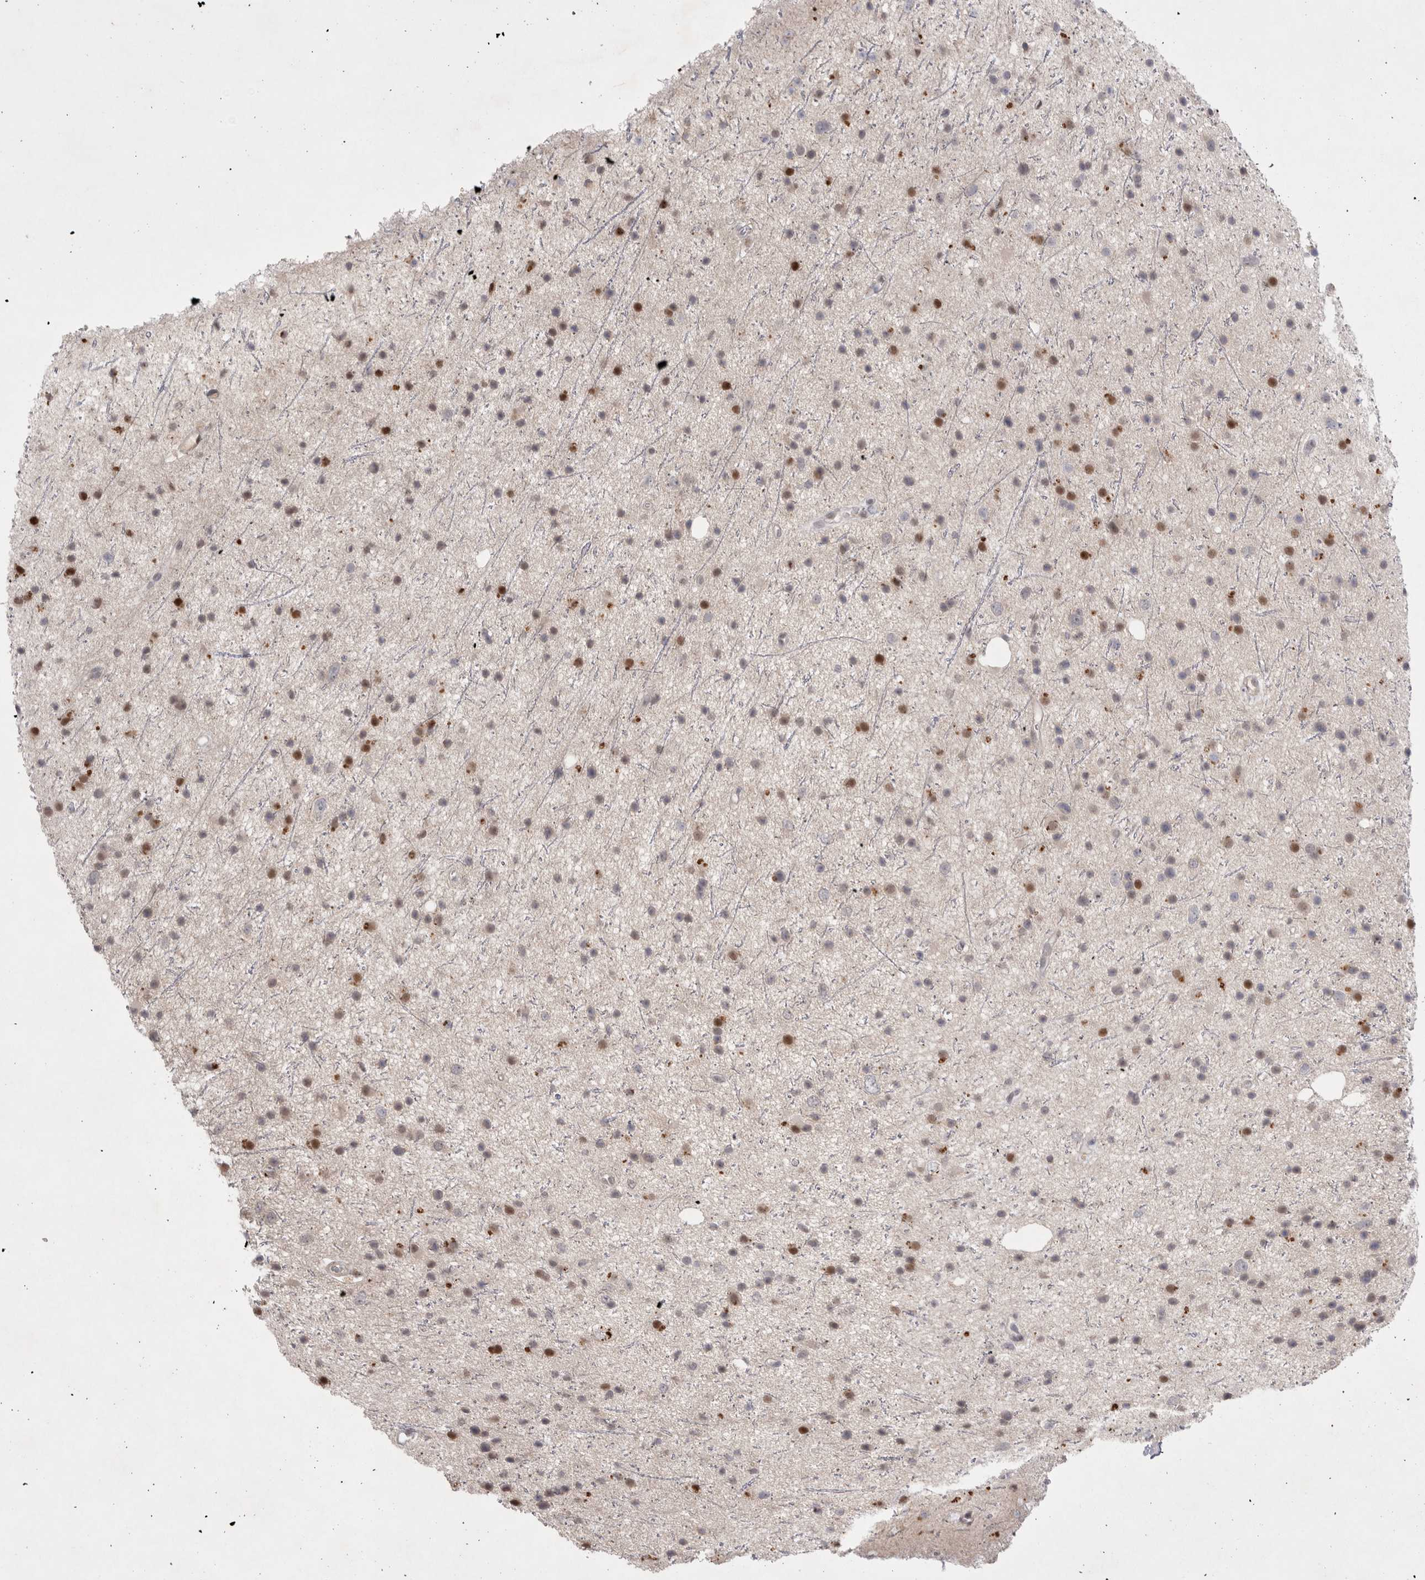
{"staining": {"intensity": "moderate", "quantity": "25%-75%", "location": "nuclear"}, "tissue": "glioma", "cell_type": "Tumor cells", "image_type": "cancer", "snomed": [{"axis": "morphology", "description": "Glioma, malignant, Low grade"}, {"axis": "topography", "description": "Cerebral cortex"}], "caption": "Approximately 25%-75% of tumor cells in malignant glioma (low-grade) display moderate nuclear protein positivity as visualized by brown immunohistochemical staining.", "gene": "HUS1", "patient": {"sex": "female", "age": 39}}